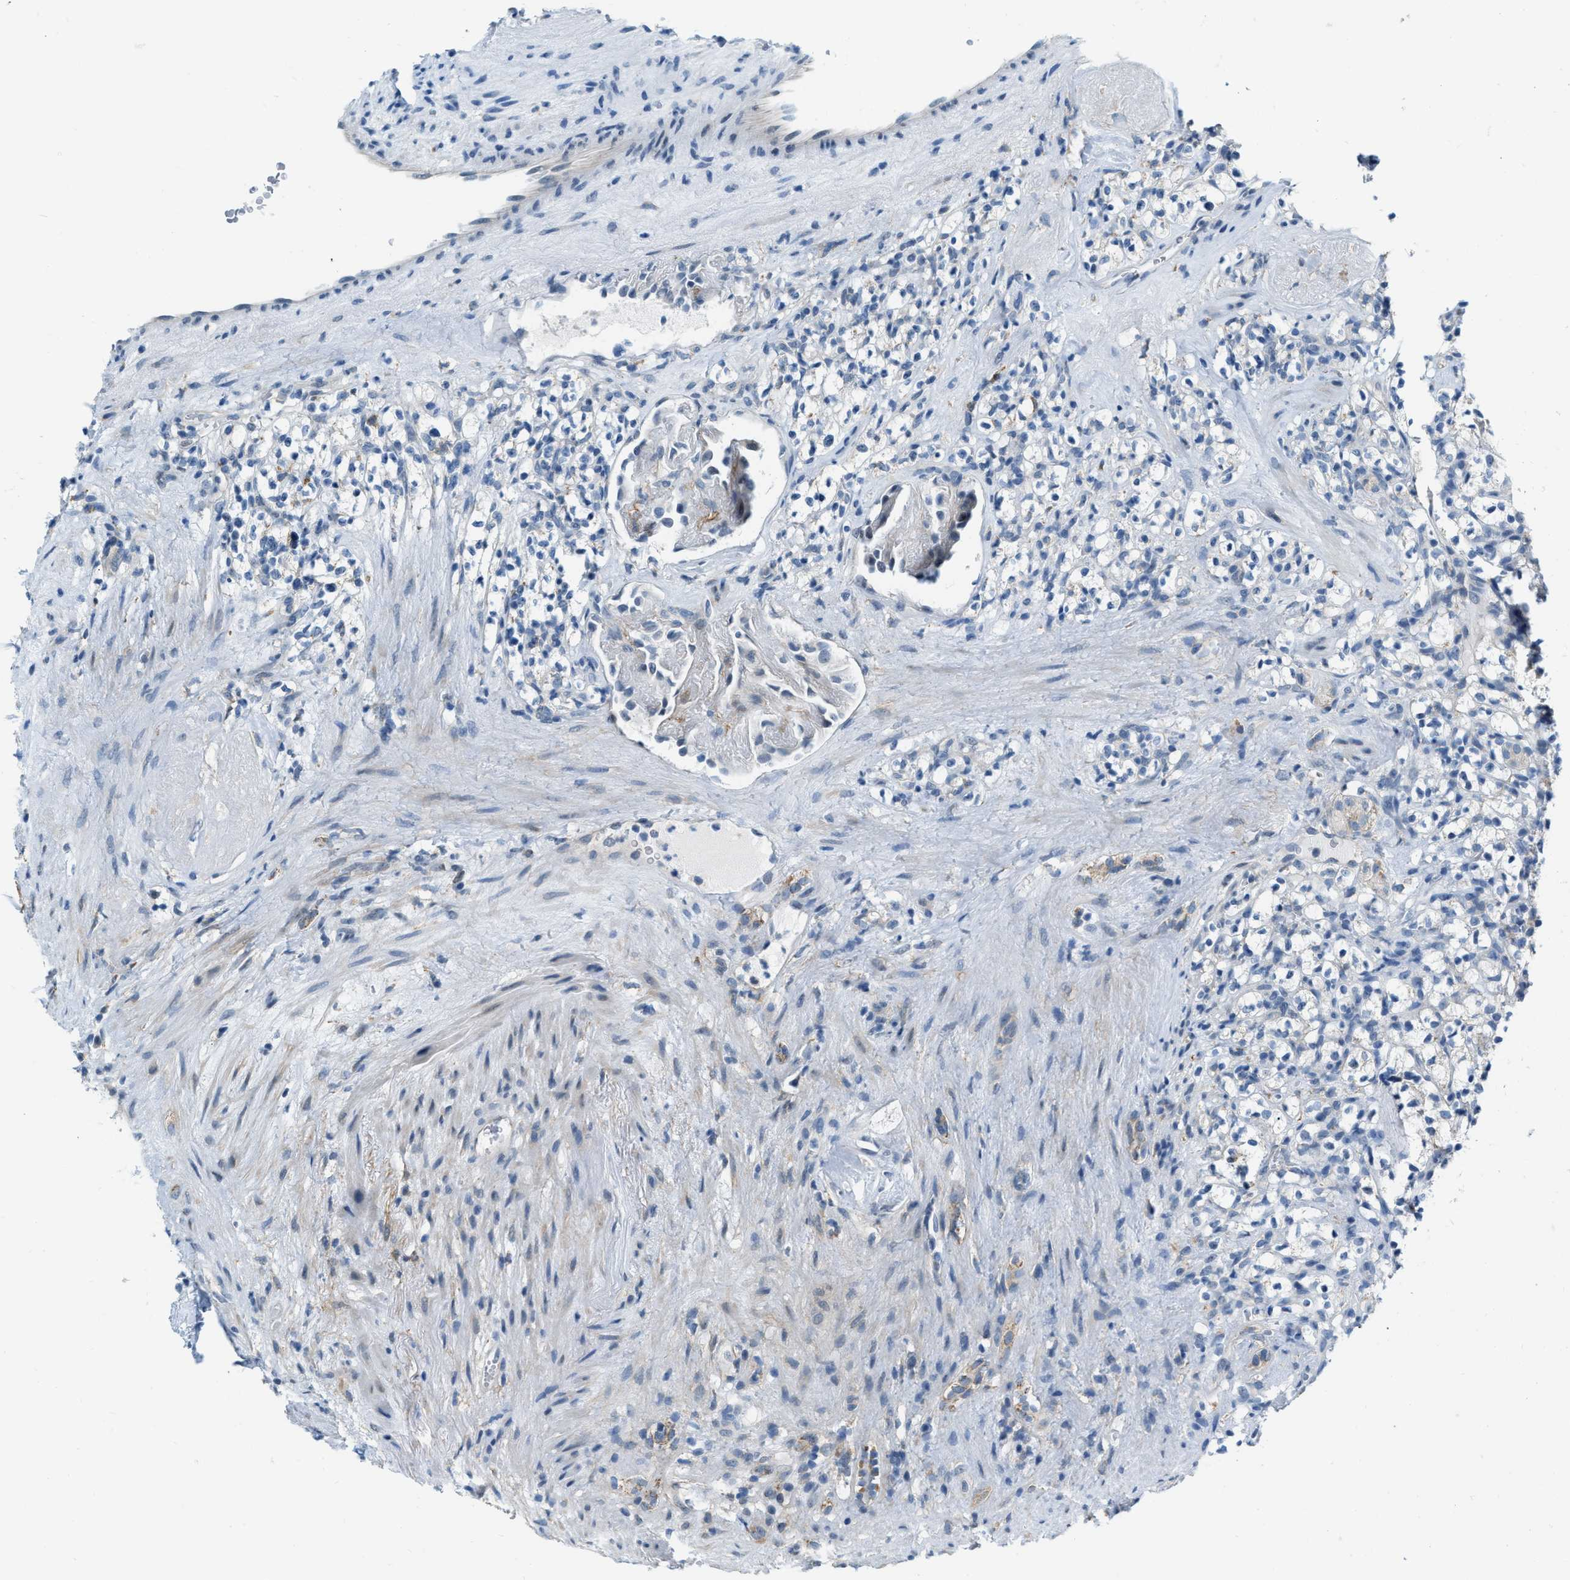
{"staining": {"intensity": "negative", "quantity": "none", "location": "none"}, "tissue": "renal cancer", "cell_type": "Tumor cells", "image_type": "cancer", "snomed": [{"axis": "morphology", "description": "Normal tissue, NOS"}, {"axis": "morphology", "description": "Adenocarcinoma, NOS"}, {"axis": "topography", "description": "Kidney"}], "caption": "There is no significant expression in tumor cells of renal adenocarcinoma. (DAB IHC, high magnification).", "gene": "PHRF1", "patient": {"sex": "female", "age": 72}}